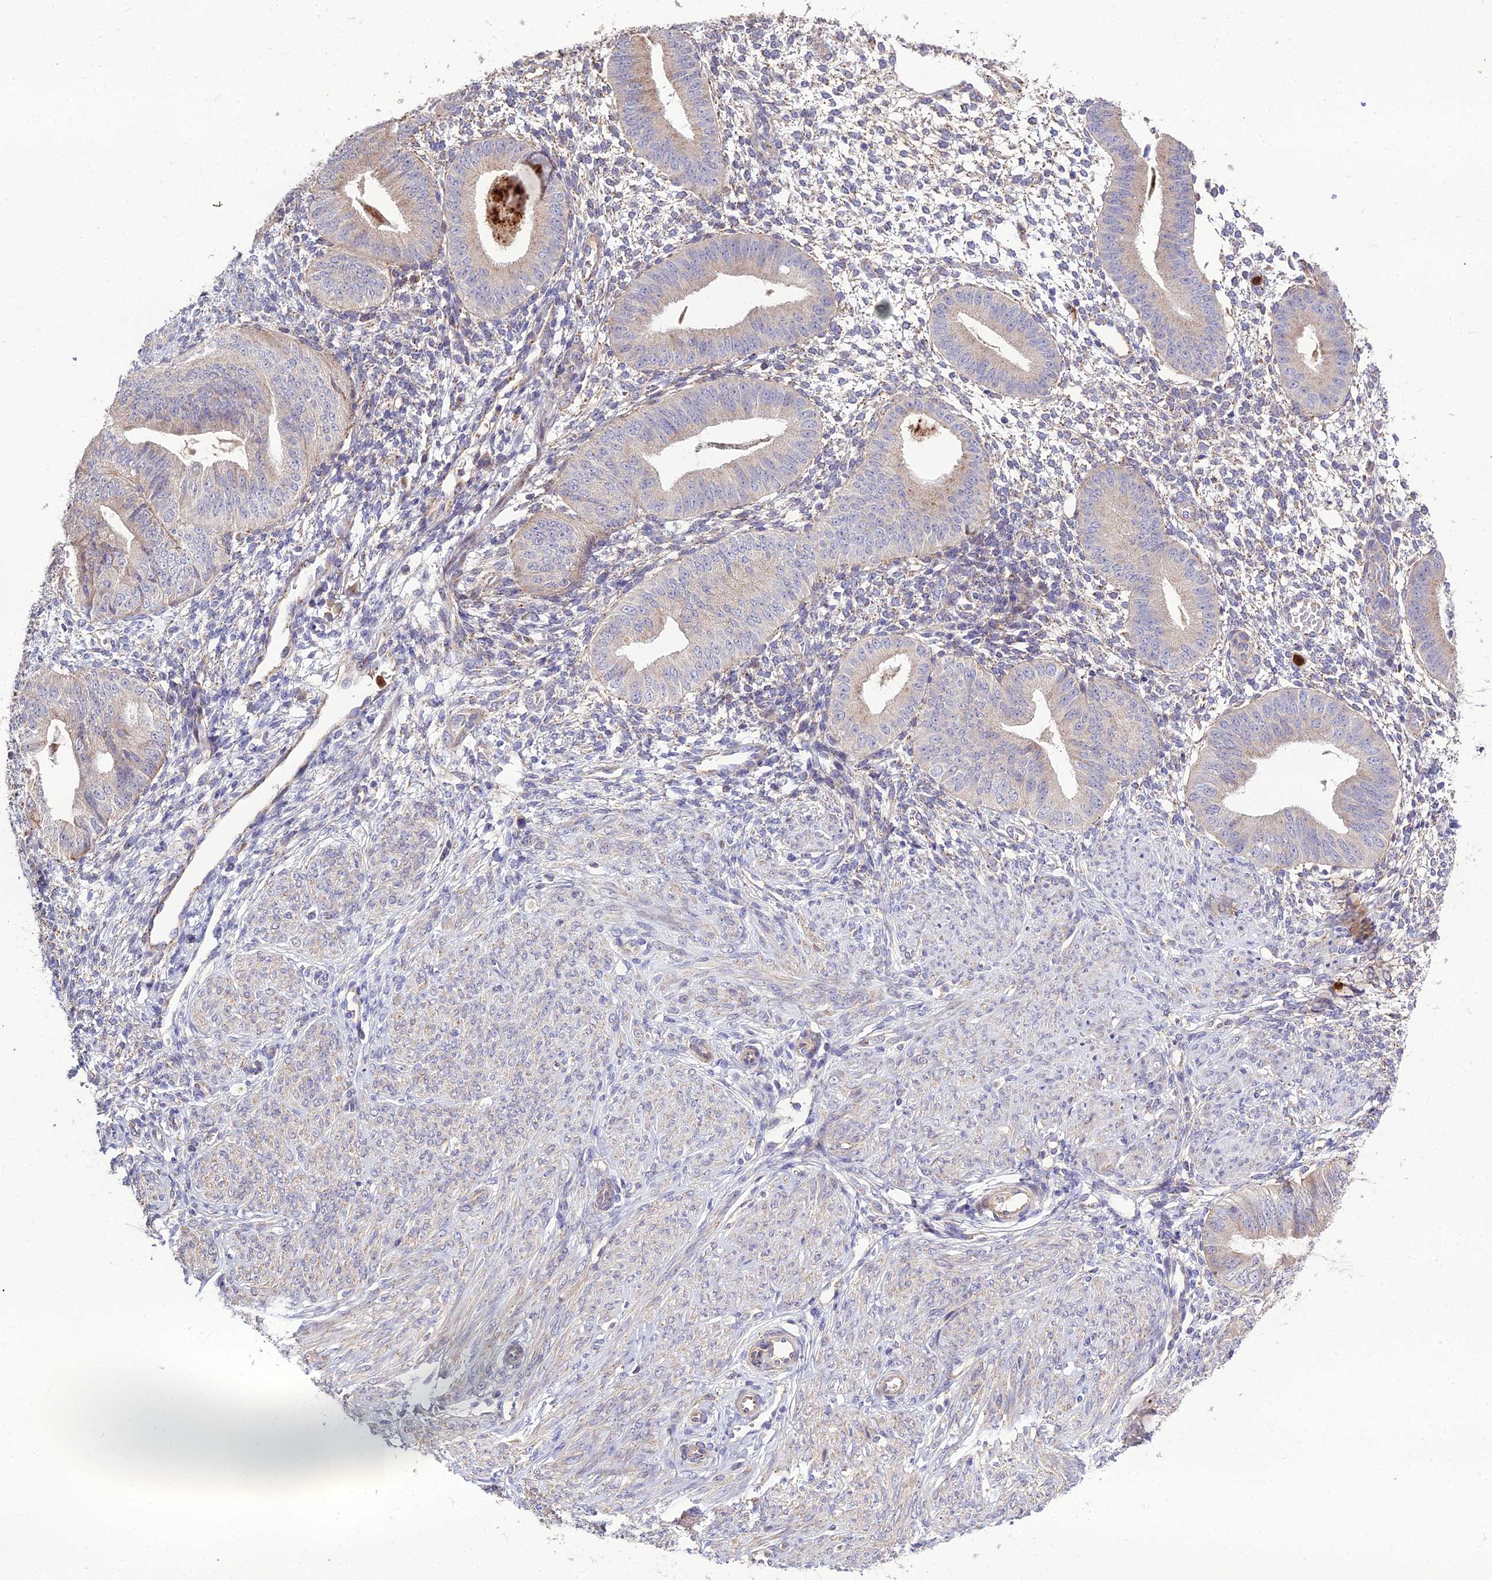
{"staining": {"intensity": "negative", "quantity": "none", "location": "none"}, "tissue": "endometrium", "cell_type": "Cells in endometrial stroma", "image_type": "normal", "snomed": [{"axis": "morphology", "description": "Normal tissue, NOS"}, {"axis": "topography", "description": "Endometrium"}], "caption": "This is an immunohistochemistry (IHC) photomicrograph of unremarkable endometrium. There is no expression in cells in endometrial stroma.", "gene": "EID2", "patient": {"sex": "female", "age": 49}}